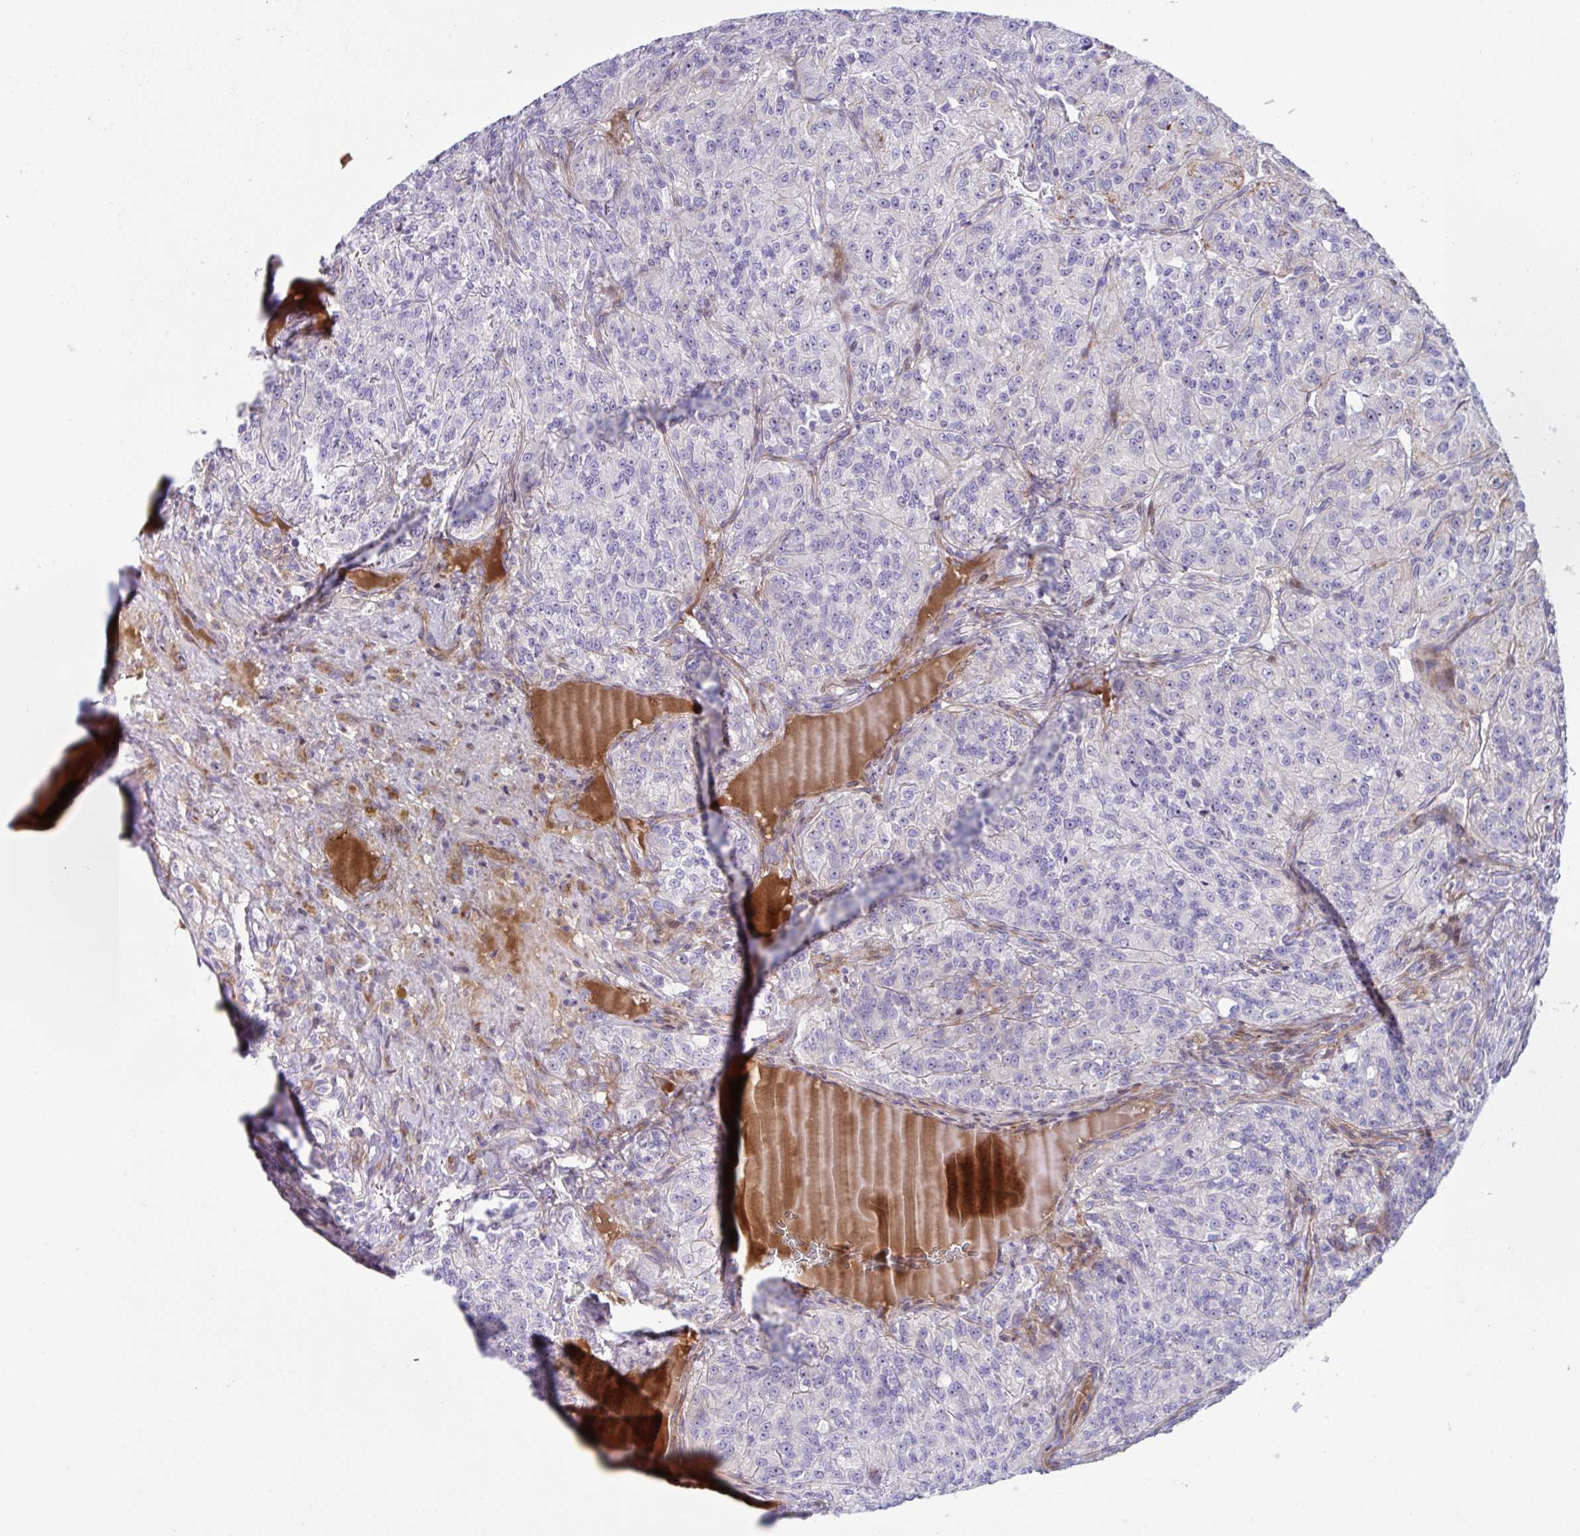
{"staining": {"intensity": "negative", "quantity": "none", "location": "none"}, "tissue": "renal cancer", "cell_type": "Tumor cells", "image_type": "cancer", "snomed": [{"axis": "morphology", "description": "Adenocarcinoma, NOS"}, {"axis": "topography", "description": "Kidney"}], "caption": "Immunohistochemical staining of human adenocarcinoma (renal) reveals no significant positivity in tumor cells.", "gene": "ZNF713", "patient": {"sex": "female", "age": 63}}